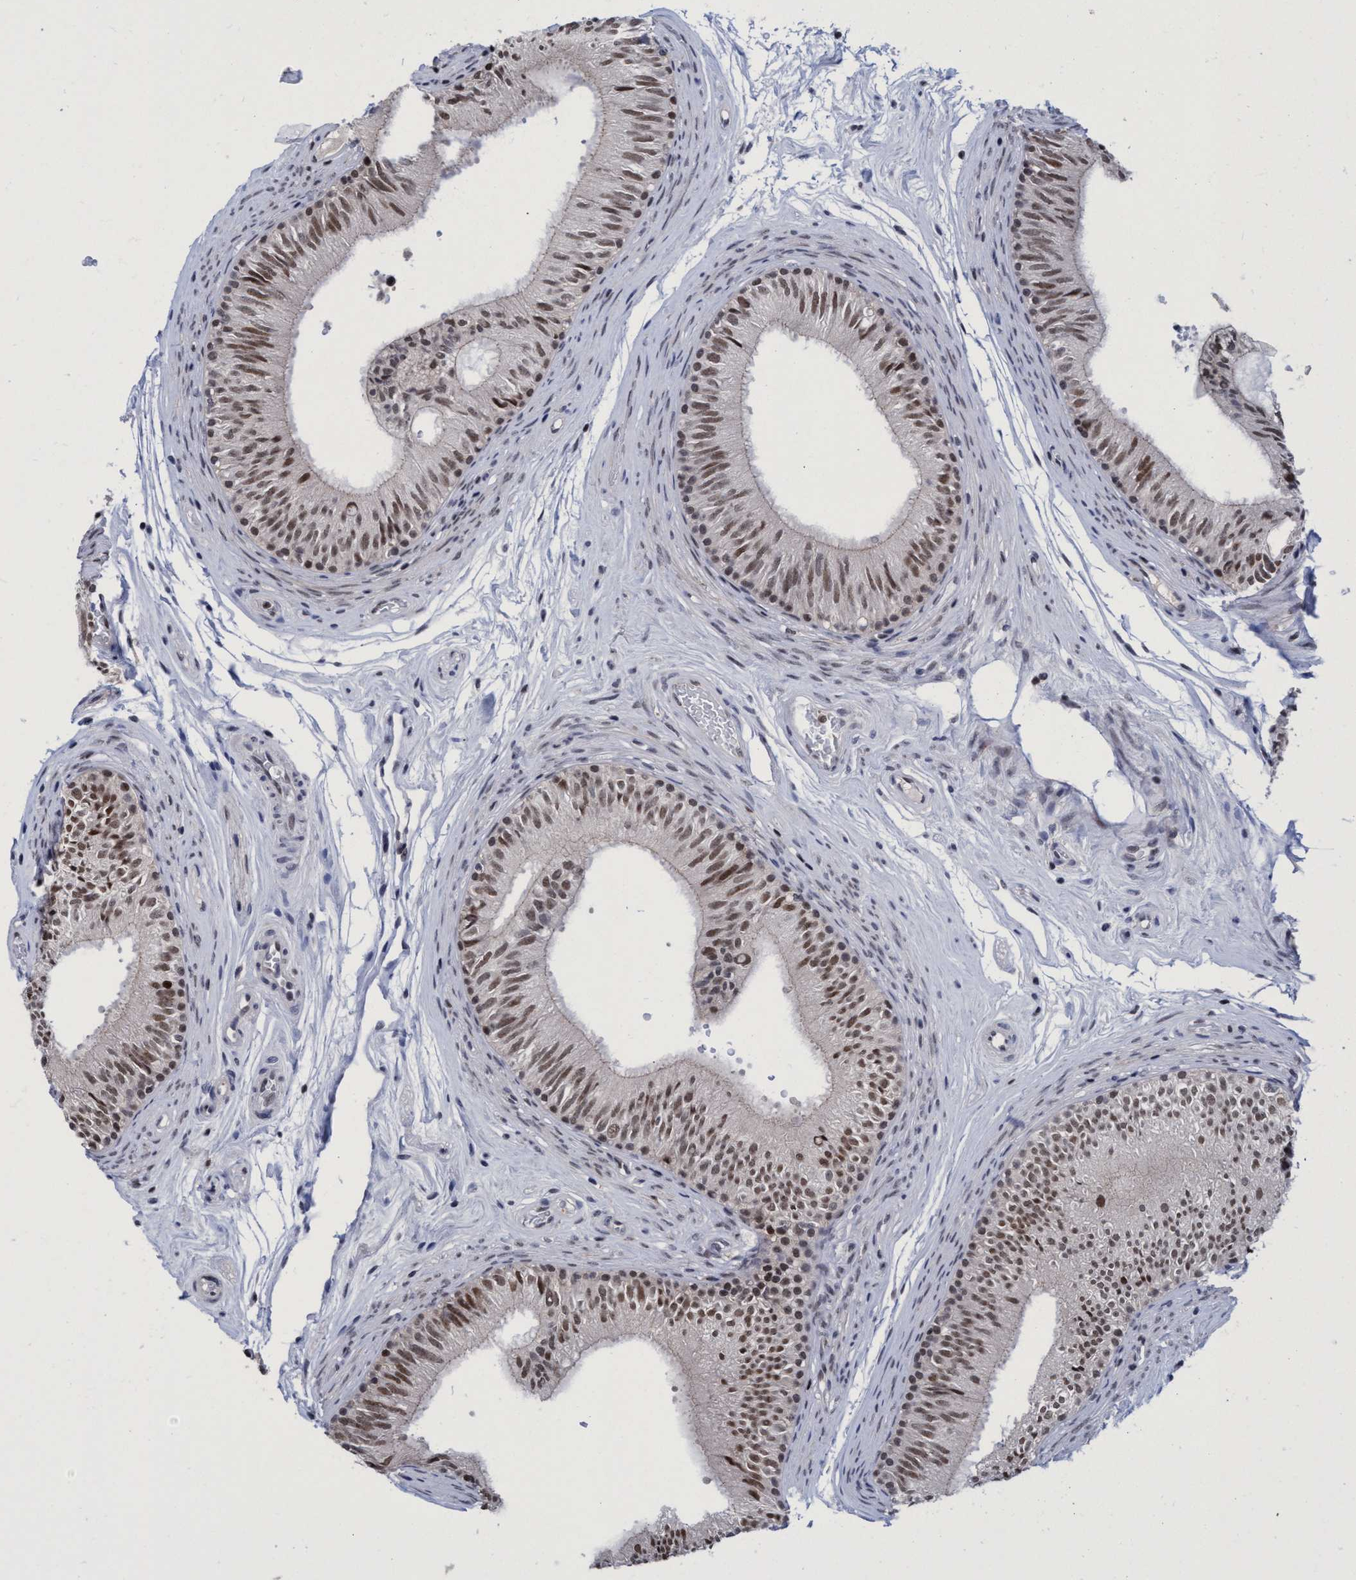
{"staining": {"intensity": "moderate", "quantity": "25%-75%", "location": "nuclear"}, "tissue": "epididymis", "cell_type": "Glandular cells", "image_type": "normal", "snomed": [{"axis": "morphology", "description": "Normal tissue, NOS"}, {"axis": "topography", "description": "Epididymis"}], "caption": "High-power microscopy captured an immunohistochemistry photomicrograph of benign epididymis, revealing moderate nuclear expression in approximately 25%-75% of glandular cells.", "gene": "C9orf78", "patient": {"sex": "male", "age": 36}}